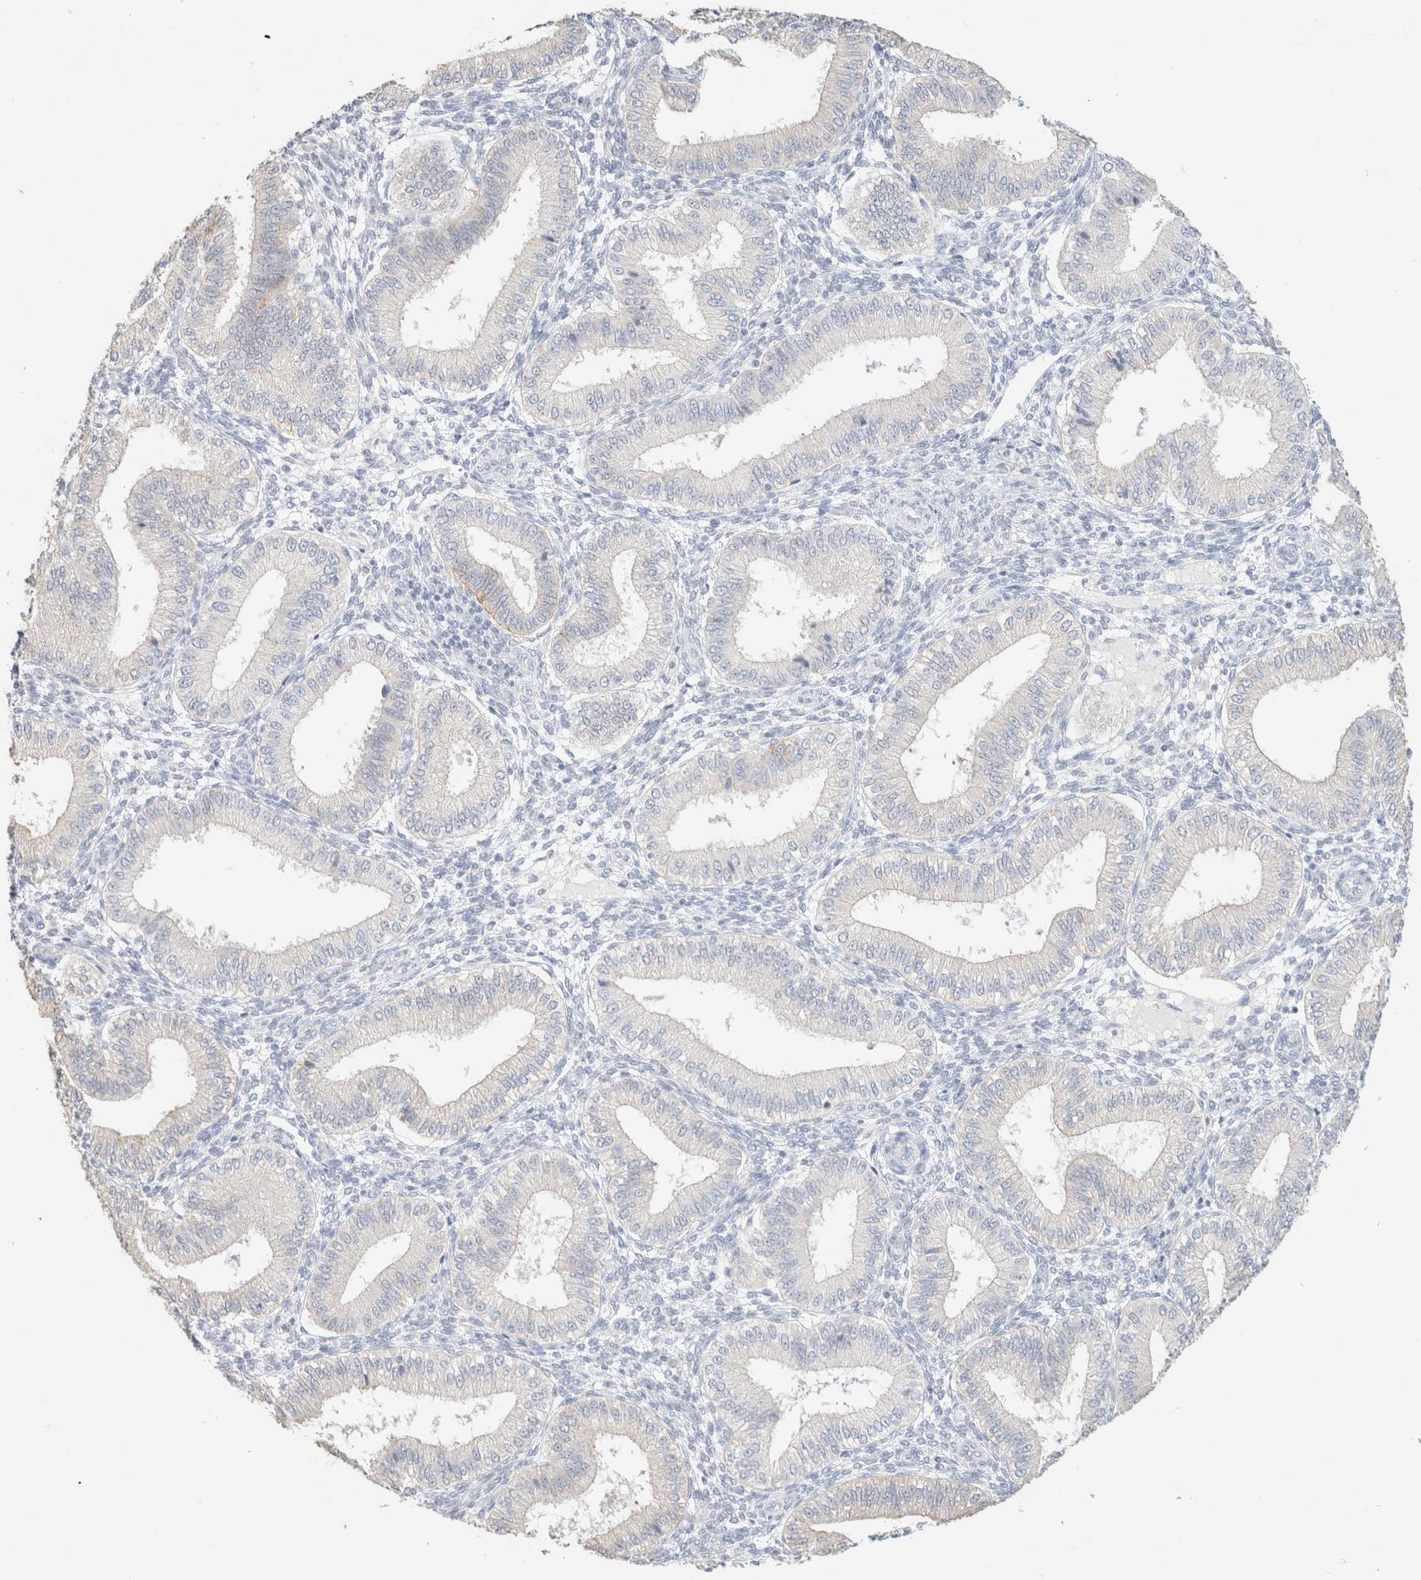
{"staining": {"intensity": "negative", "quantity": "none", "location": "none"}, "tissue": "endometrium", "cell_type": "Cells in endometrial stroma", "image_type": "normal", "snomed": [{"axis": "morphology", "description": "Normal tissue, NOS"}, {"axis": "topography", "description": "Endometrium"}], "caption": "A high-resolution micrograph shows immunohistochemistry staining of unremarkable endometrium, which displays no significant positivity in cells in endometrial stroma.", "gene": "CA12", "patient": {"sex": "female", "age": 39}}